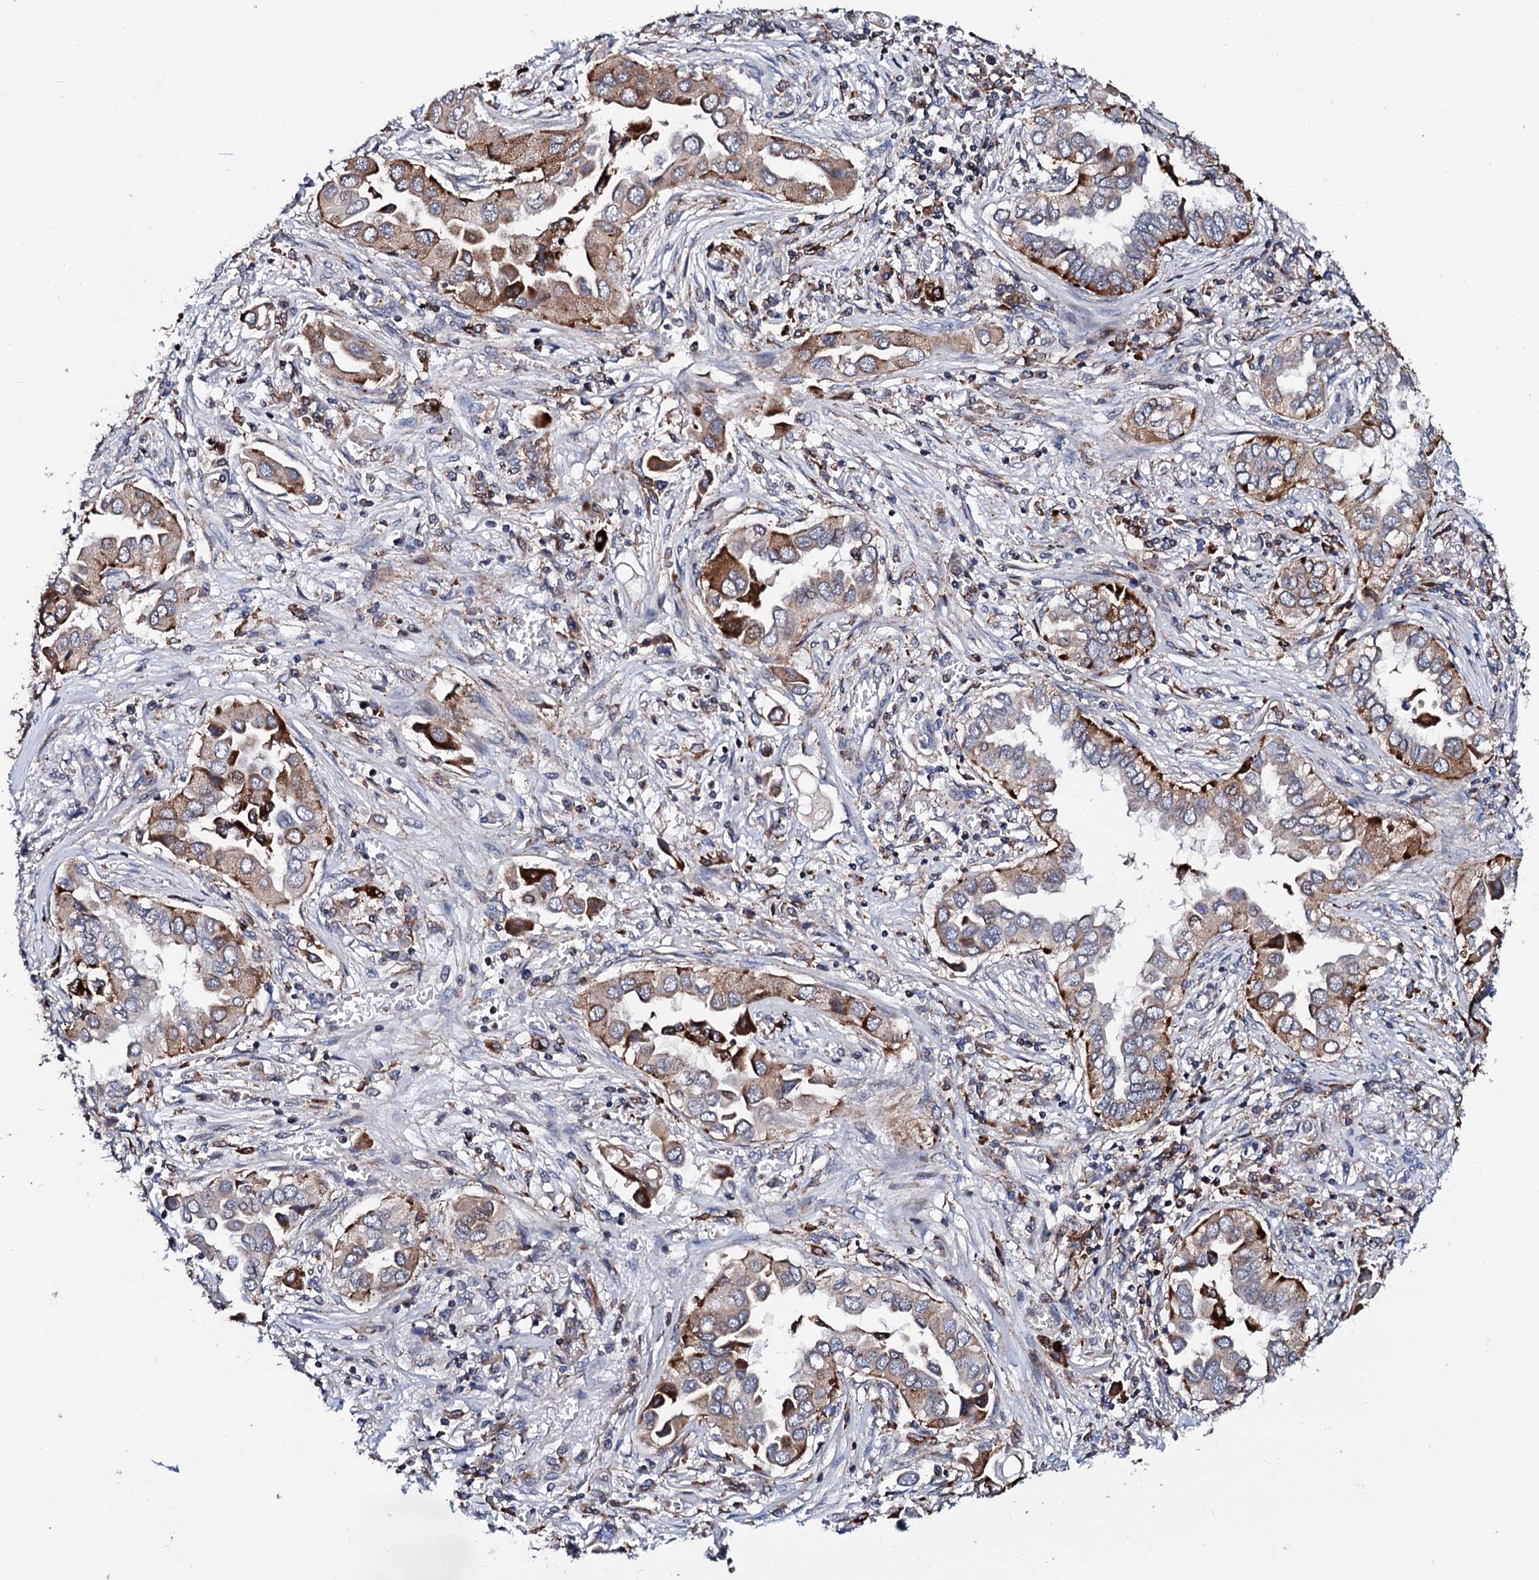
{"staining": {"intensity": "strong", "quantity": "25%-75%", "location": "cytoplasmic/membranous"}, "tissue": "lung cancer", "cell_type": "Tumor cells", "image_type": "cancer", "snomed": [{"axis": "morphology", "description": "Adenocarcinoma, NOS"}, {"axis": "topography", "description": "Lung"}], "caption": "Strong cytoplasmic/membranous positivity for a protein is seen in approximately 25%-75% of tumor cells of lung cancer using immunohistochemistry (IHC).", "gene": "TCIRG1", "patient": {"sex": "female", "age": 76}}